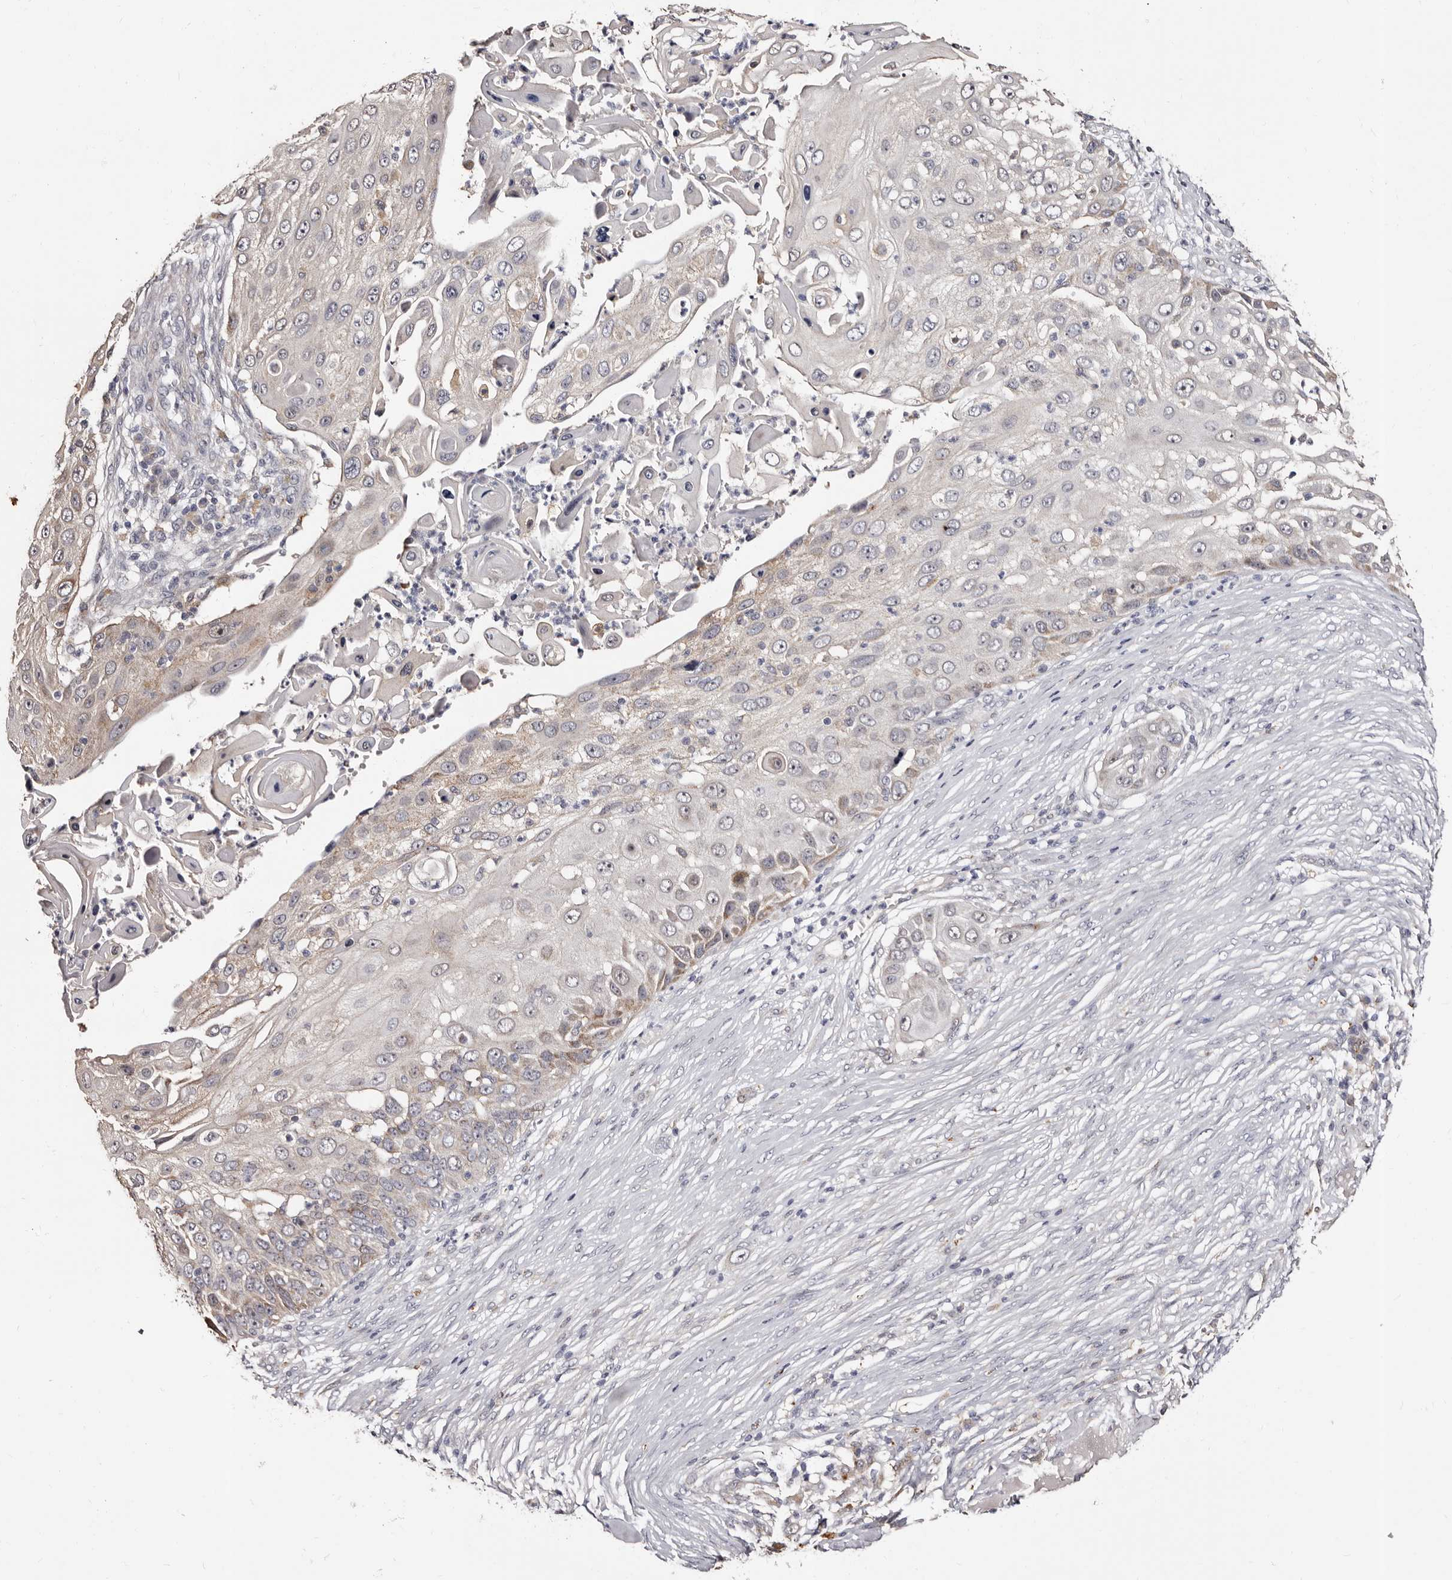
{"staining": {"intensity": "weak", "quantity": "<25%", "location": "cytoplasmic/membranous"}, "tissue": "skin cancer", "cell_type": "Tumor cells", "image_type": "cancer", "snomed": [{"axis": "morphology", "description": "Squamous cell carcinoma, NOS"}, {"axis": "topography", "description": "Skin"}], "caption": "High magnification brightfield microscopy of skin cancer (squamous cell carcinoma) stained with DAB (3,3'-diaminobenzidine) (brown) and counterstained with hematoxylin (blue): tumor cells show no significant positivity.", "gene": "PTAFR", "patient": {"sex": "female", "age": 44}}